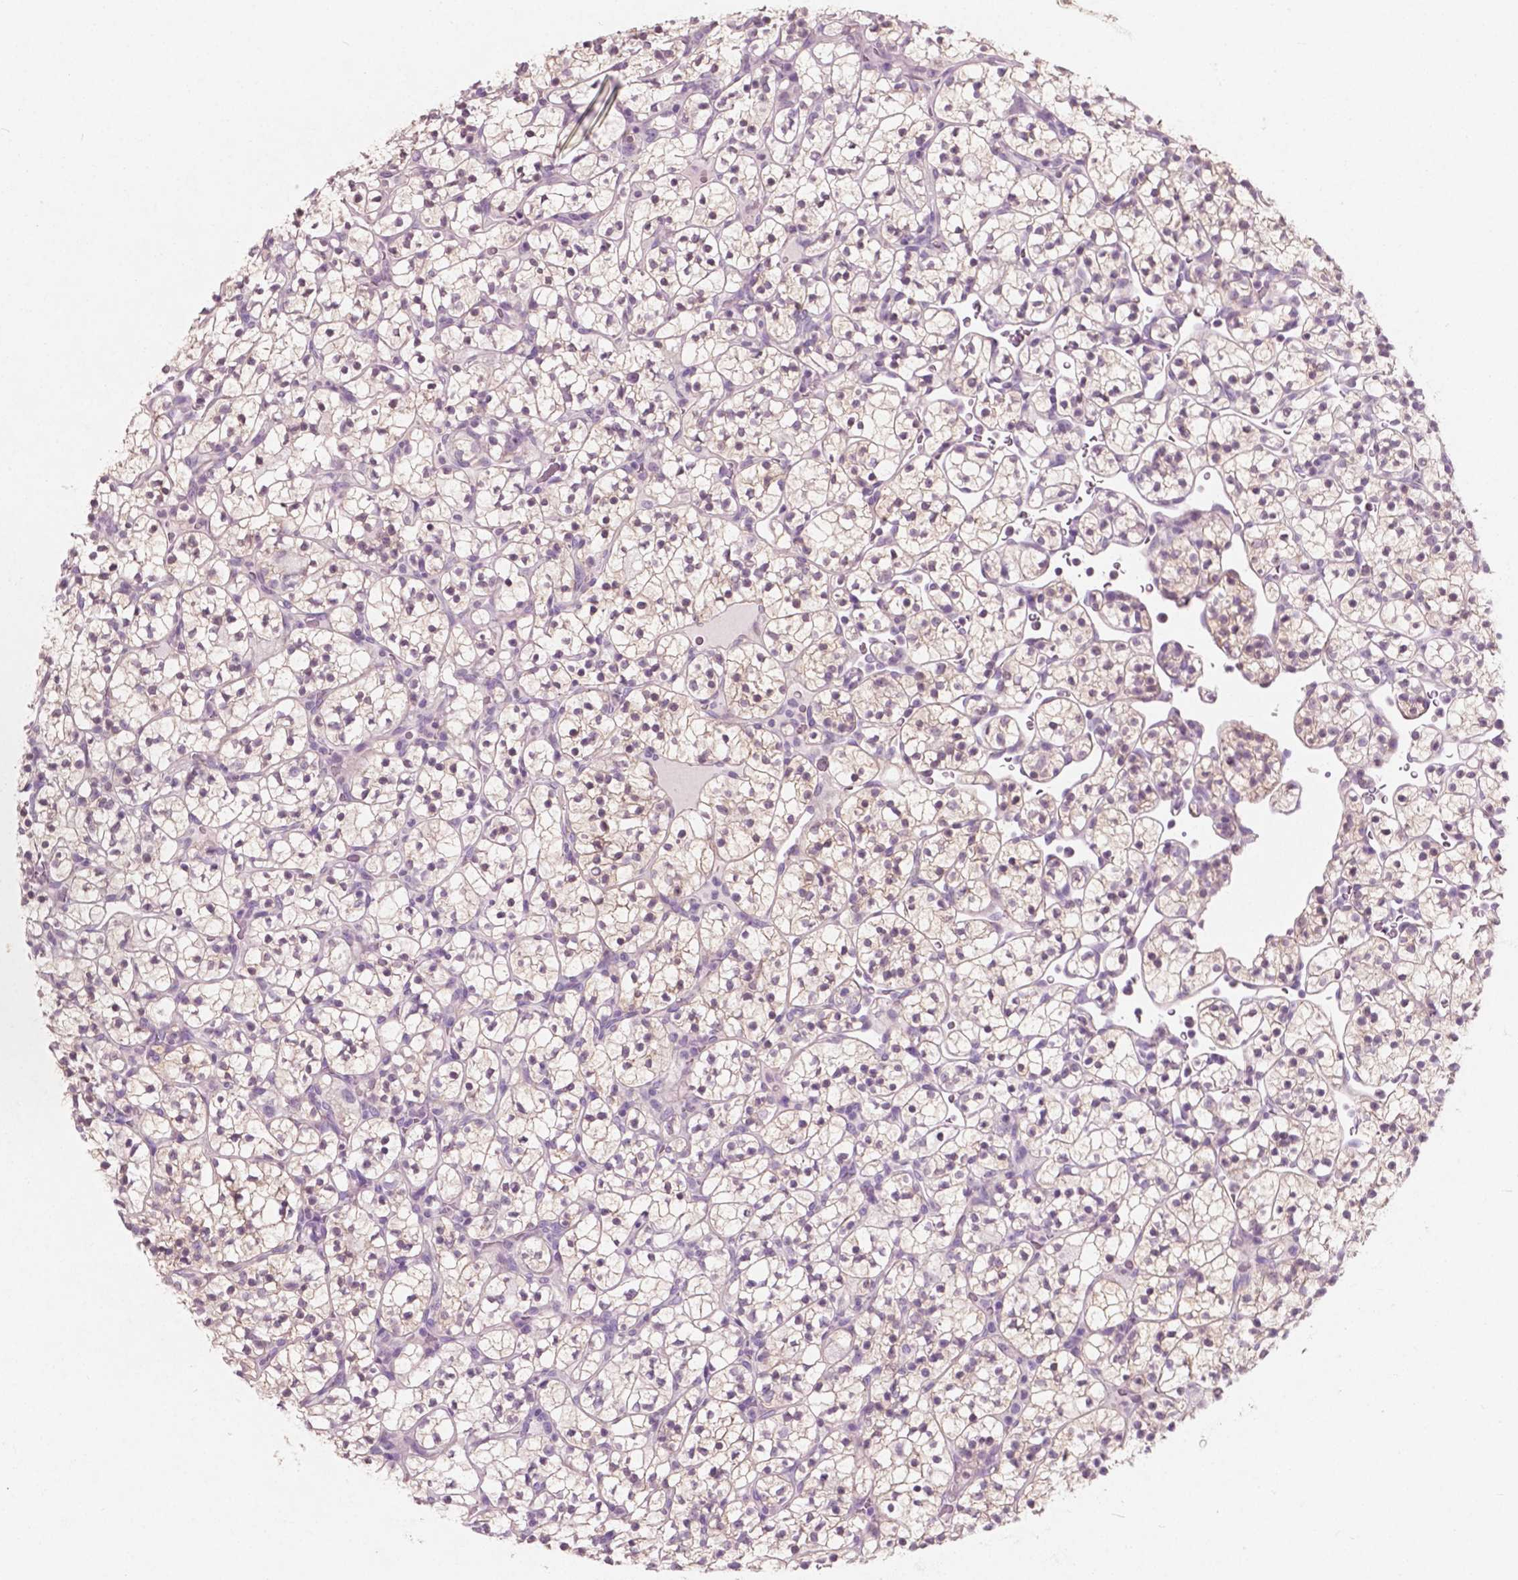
{"staining": {"intensity": "weak", "quantity": "<25%", "location": "cytoplasmic/membranous"}, "tissue": "renal cancer", "cell_type": "Tumor cells", "image_type": "cancer", "snomed": [{"axis": "morphology", "description": "Adenocarcinoma, NOS"}, {"axis": "topography", "description": "Kidney"}], "caption": "Tumor cells are negative for brown protein staining in renal cancer.", "gene": "AWAT1", "patient": {"sex": "female", "age": 89}}